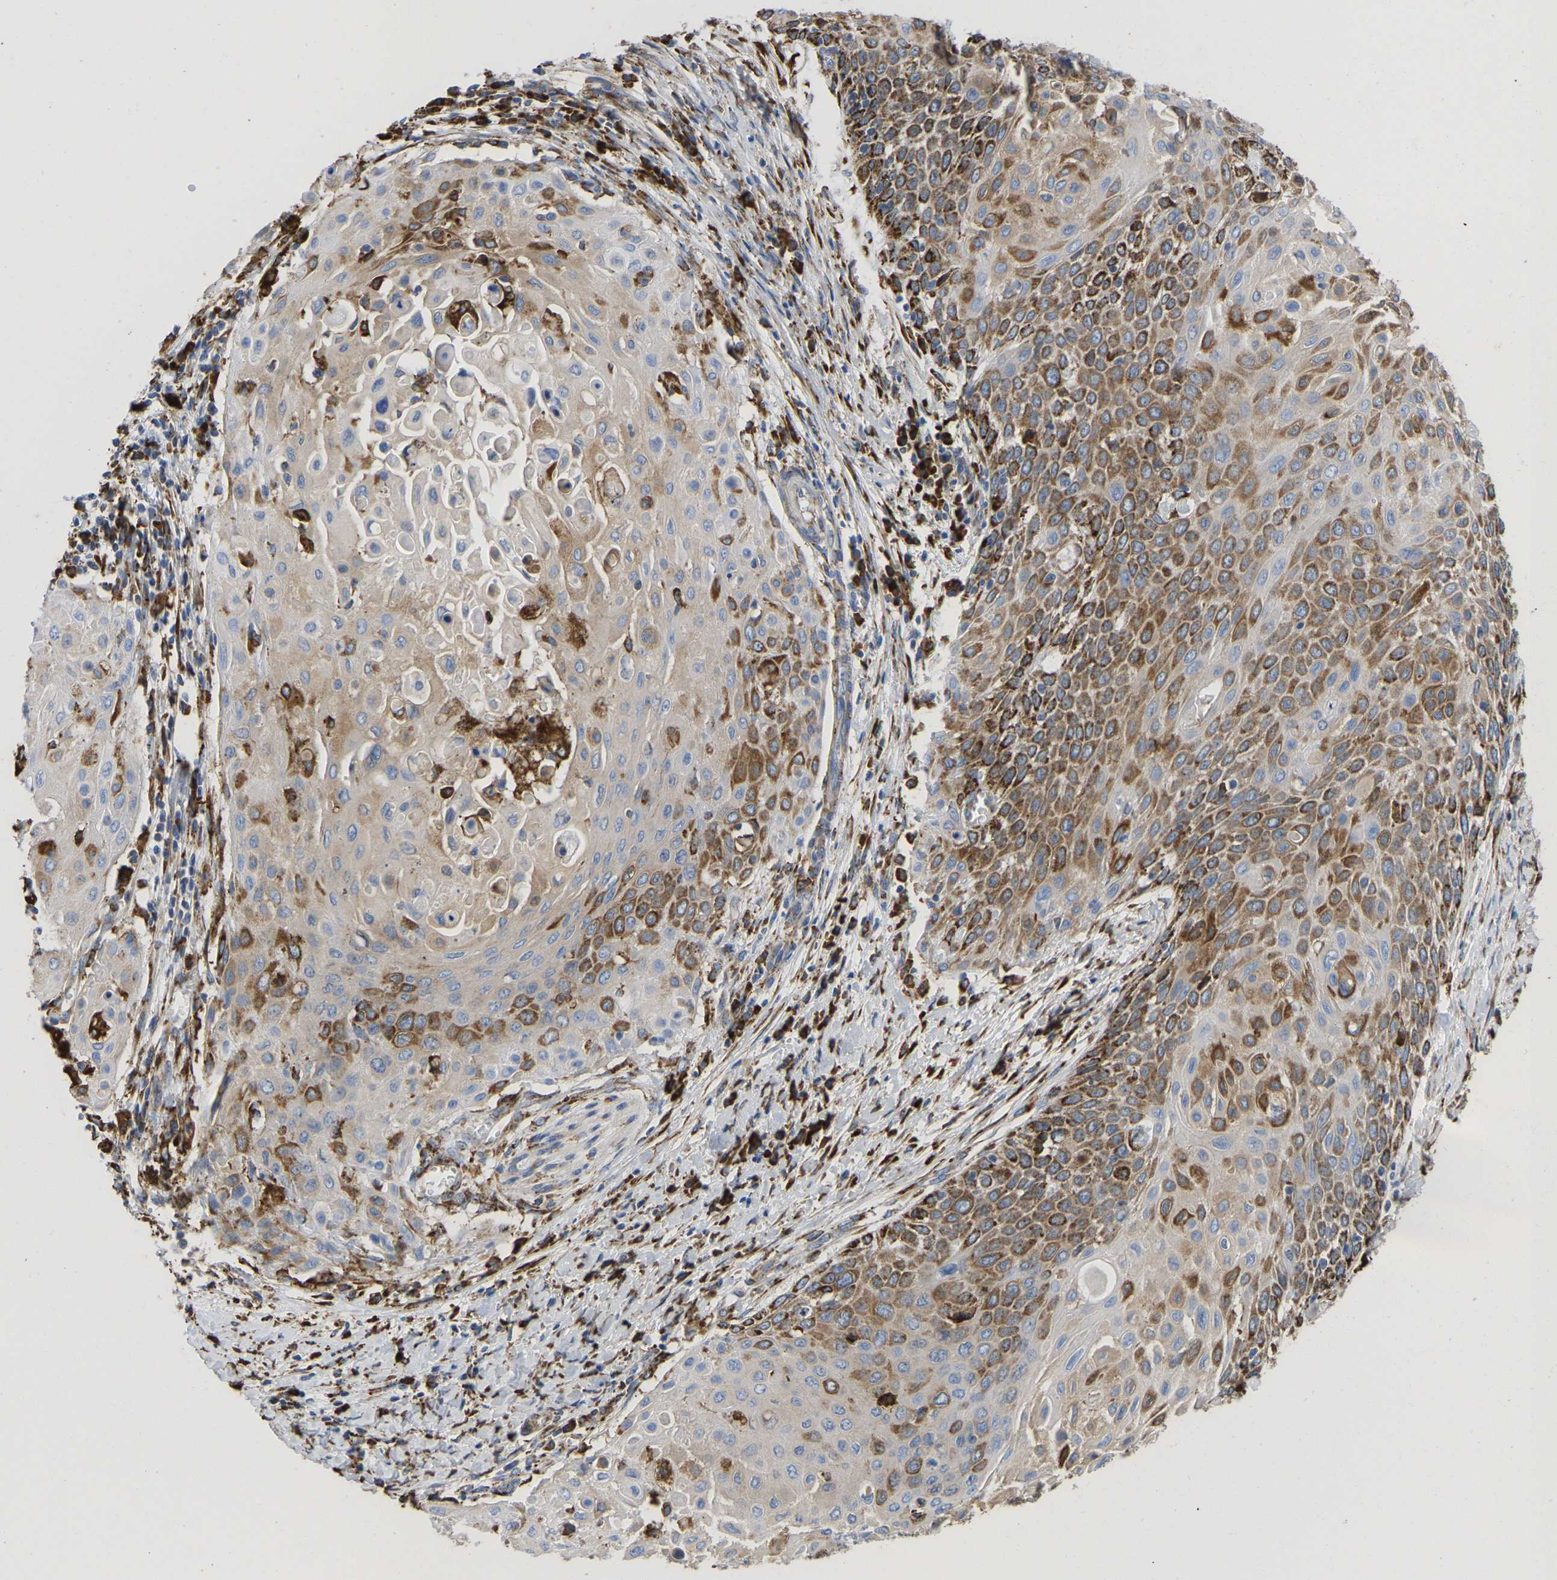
{"staining": {"intensity": "moderate", "quantity": ">75%", "location": "cytoplasmic/membranous"}, "tissue": "cervical cancer", "cell_type": "Tumor cells", "image_type": "cancer", "snomed": [{"axis": "morphology", "description": "Squamous cell carcinoma, NOS"}, {"axis": "topography", "description": "Cervix"}], "caption": "Cervical cancer (squamous cell carcinoma) stained with a protein marker shows moderate staining in tumor cells.", "gene": "P4HB", "patient": {"sex": "female", "age": 39}}